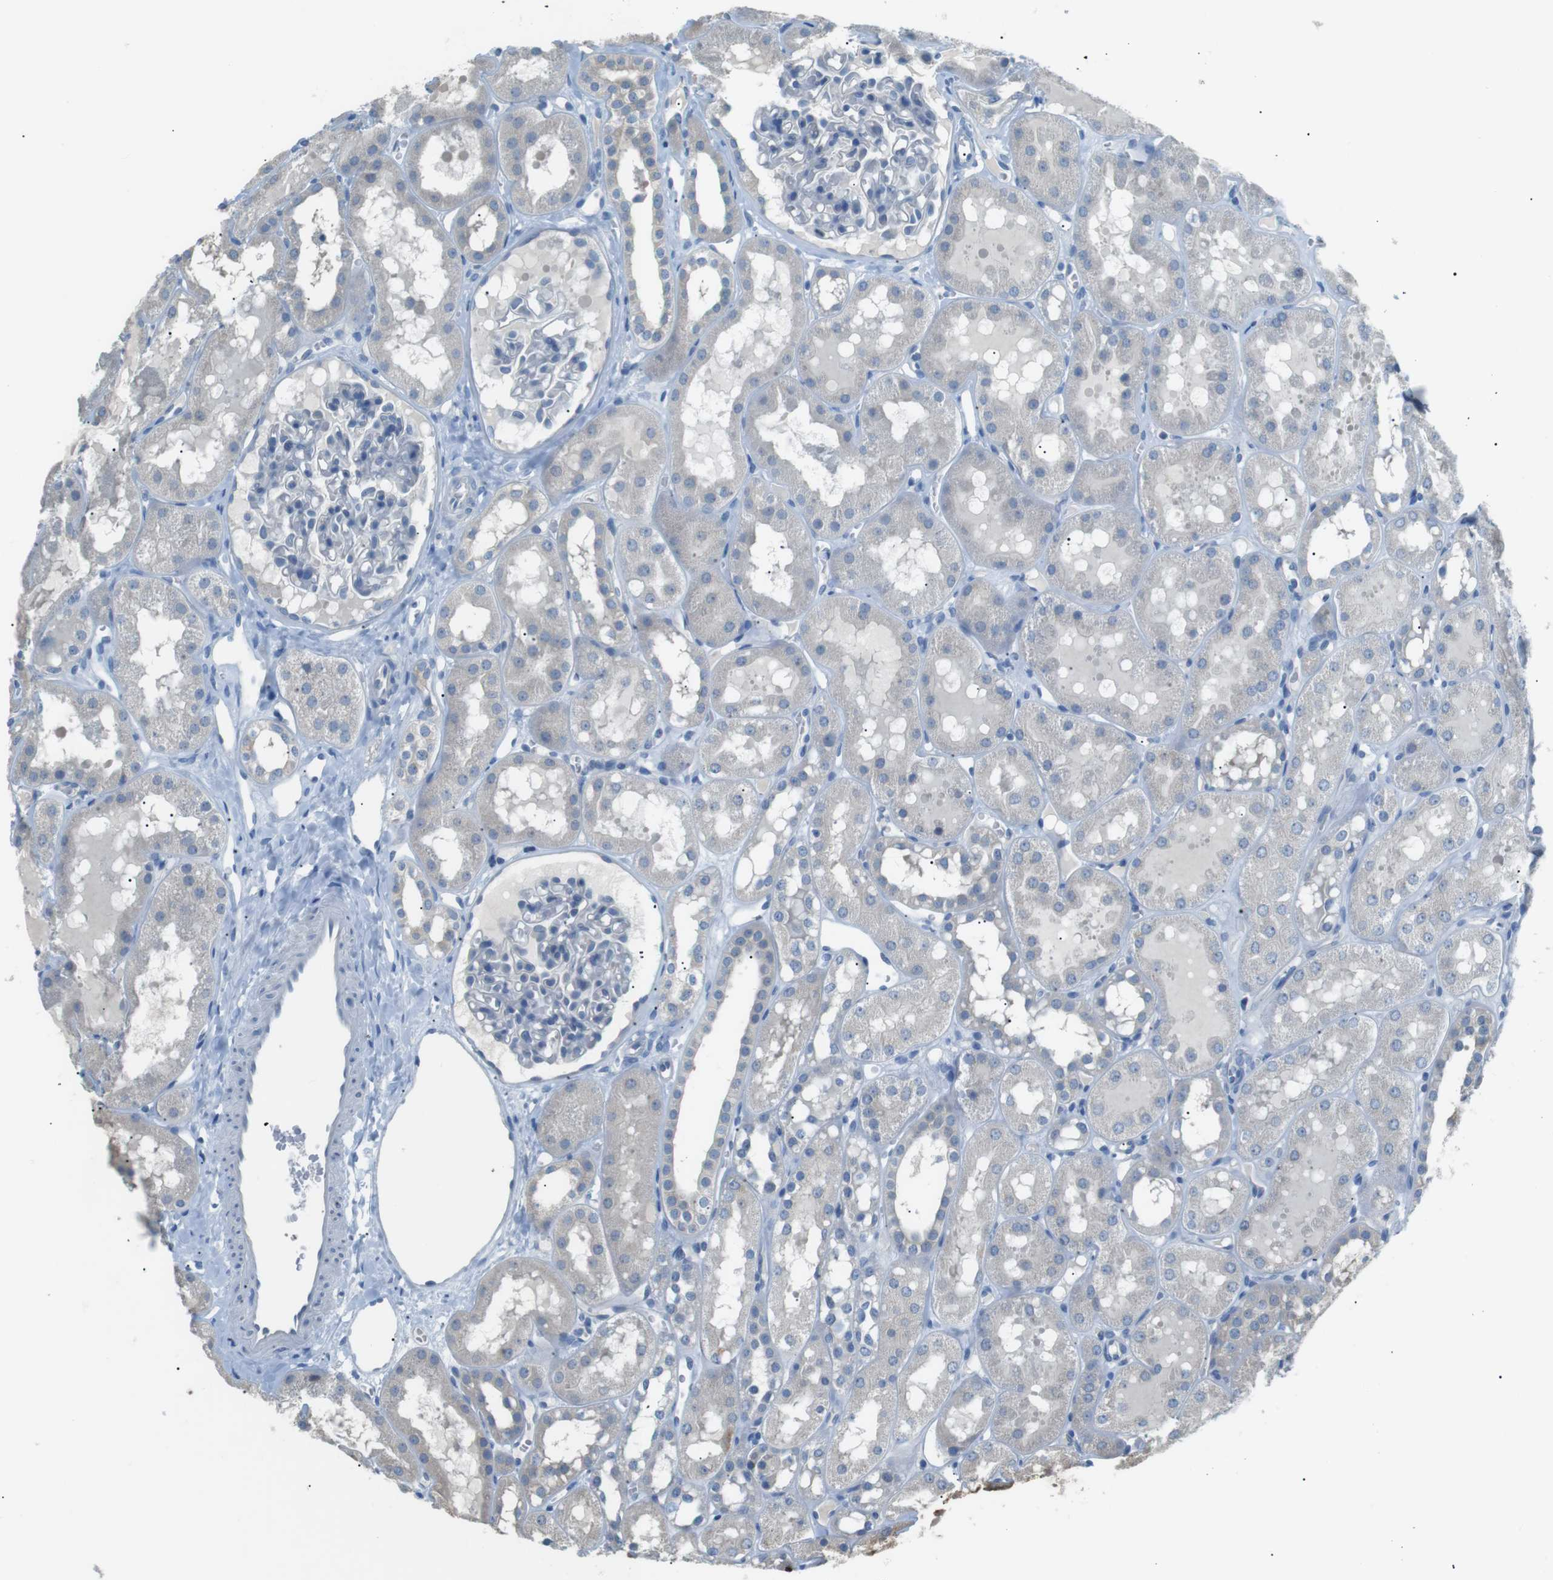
{"staining": {"intensity": "negative", "quantity": "none", "location": "none"}, "tissue": "kidney", "cell_type": "Cells in glomeruli", "image_type": "normal", "snomed": [{"axis": "morphology", "description": "Normal tissue, NOS"}, {"axis": "topography", "description": "Kidney"}, {"axis": "topography", "description": "Urinary bladder"}], "caption": "This is a photomicrograph of immunohistochemistry (IHC) staining of unremarkable kidney, which shows no expression in cells in glomeruli.", "gene": "CDH26", "patient": {"sex": "male", "age": 16}}